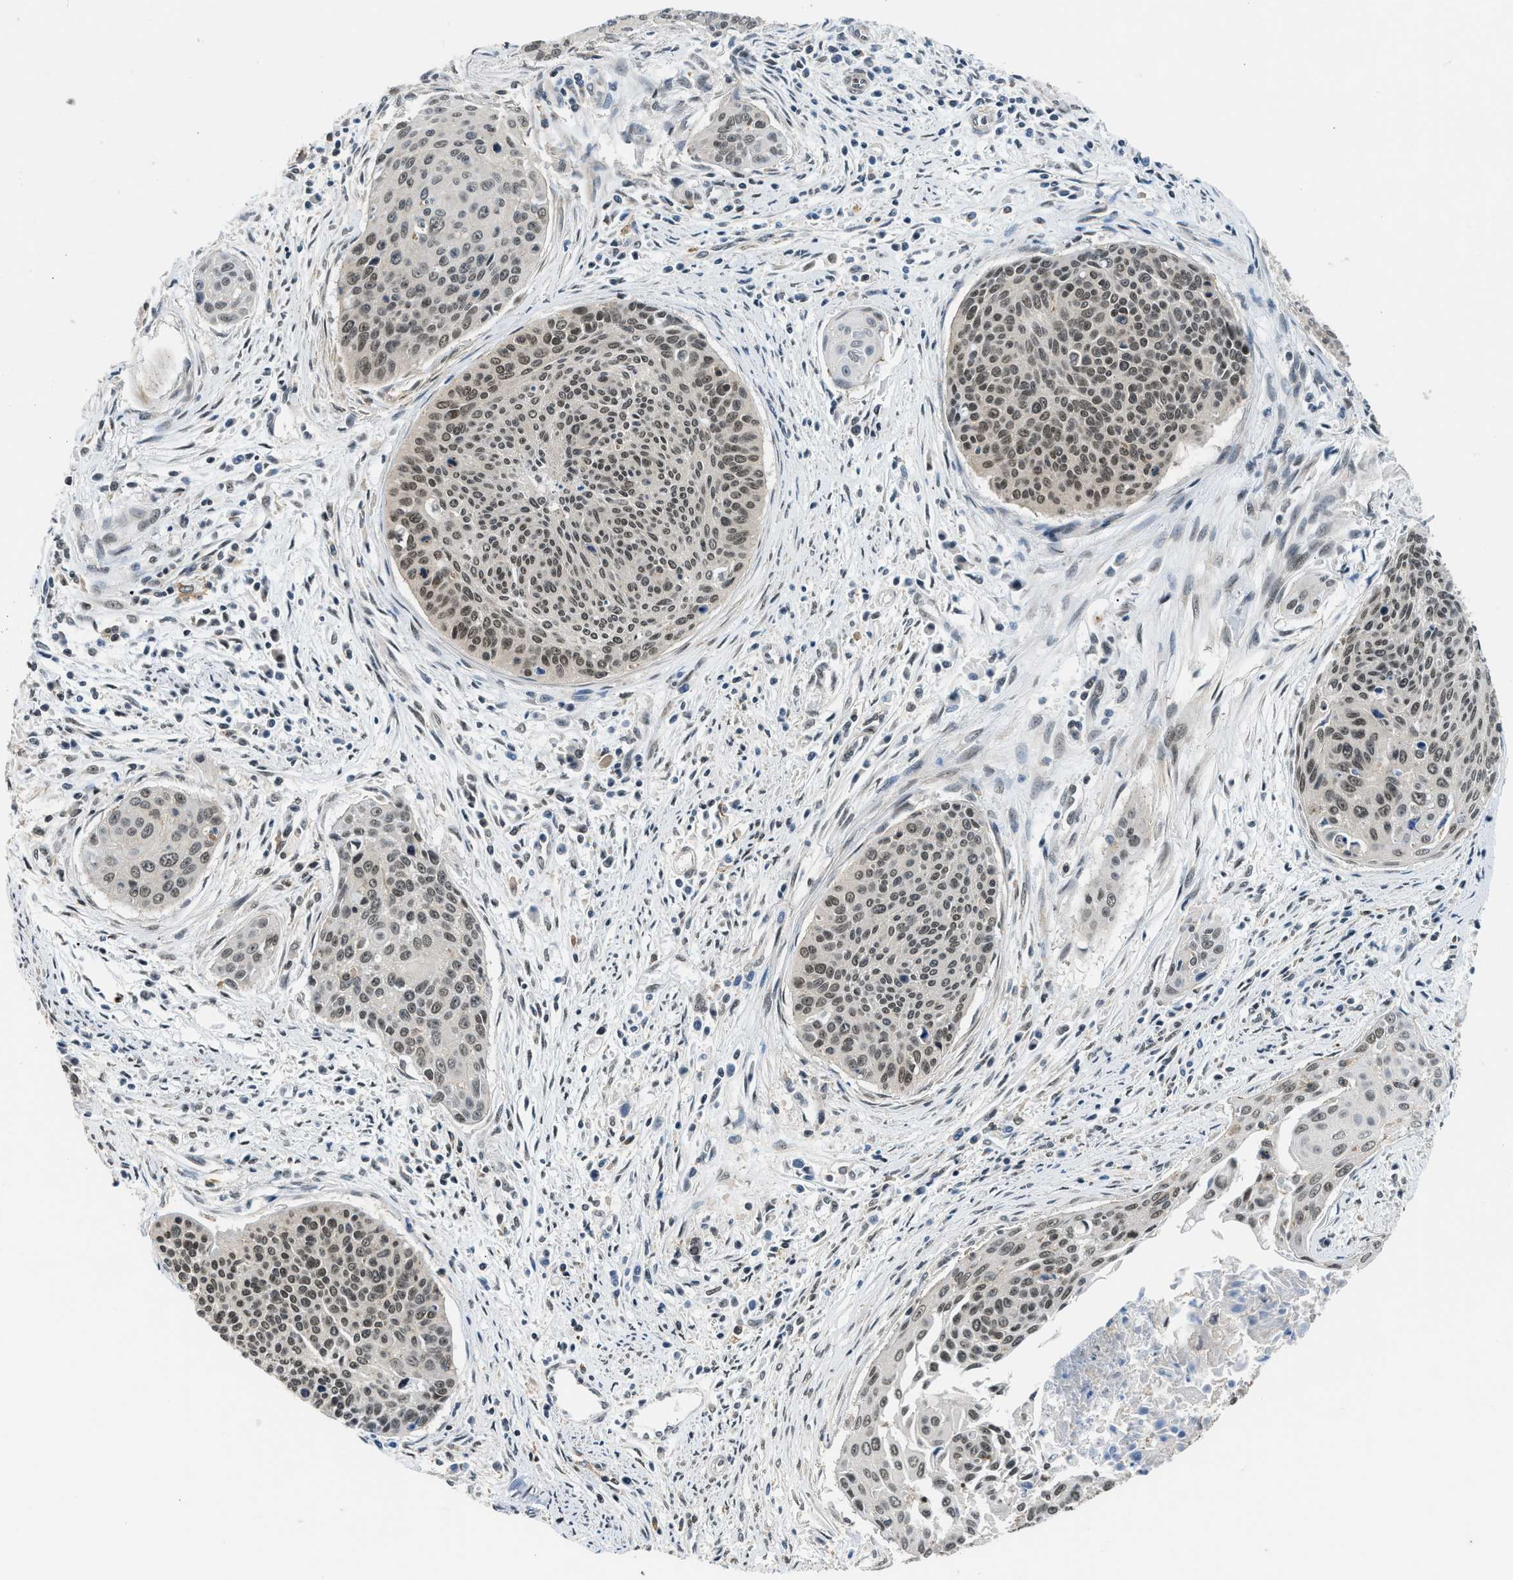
{"staining": {"intensity": "moderate", "quantity": ">75%", "location": "nuclear"}, "tissue": "cervical cancer", "cell_type": "Tumor cells", "image_type": "cancer", "snomed": [{"axis": "morphology", "description": "Squamous cell carcinoma, NOS"}, {"axis": "topography", "description": "Cervix"}], "caption": "Cervical cancer stained with a protein marker displays moderate staining in tumor cells.", "gene": "MTMR1", "patient": {"sex": "female", "age": 55}}